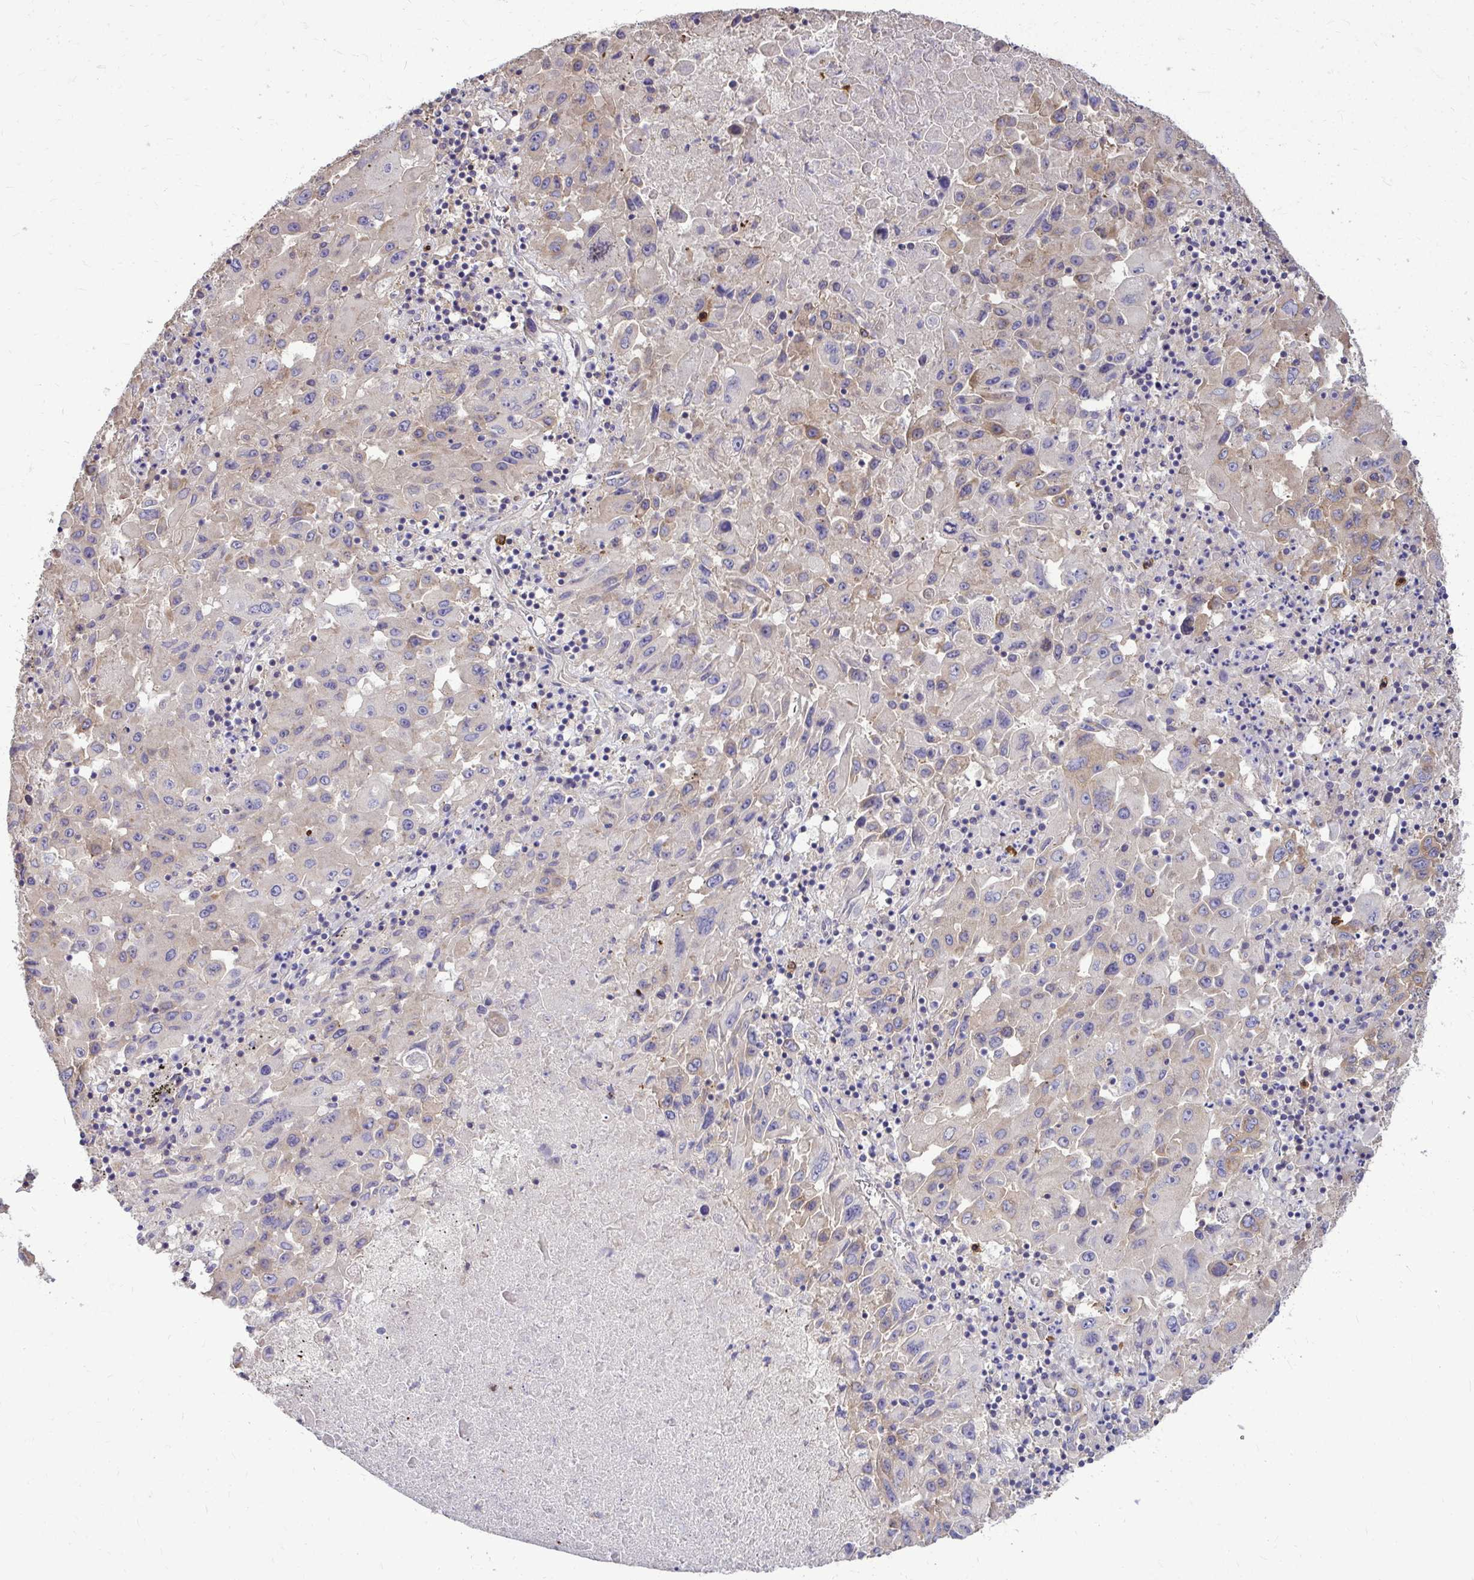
{"staining": {"intensity": "weak", "quantity": "<25%", "location": "cytoplasmic/membranous"}, "tissue": "lung cancer", "cell_type": "Tumor cells", "image_type": "cancer", "snomed": [{"axis": "morphology", "description": "Squamous cell carcinoma, NOS"}, {"axis": "topography", "description": "Lung"}], "caption": "Lung cancer was stained to show a protein in brown. There is no significant positivity in tumor cells. (DAB (3,3'-diaminobenzidine) immunohistochemistry, high magnification).", "gene": "FMR1", "patient": {"sex": "male", "age": 63}}